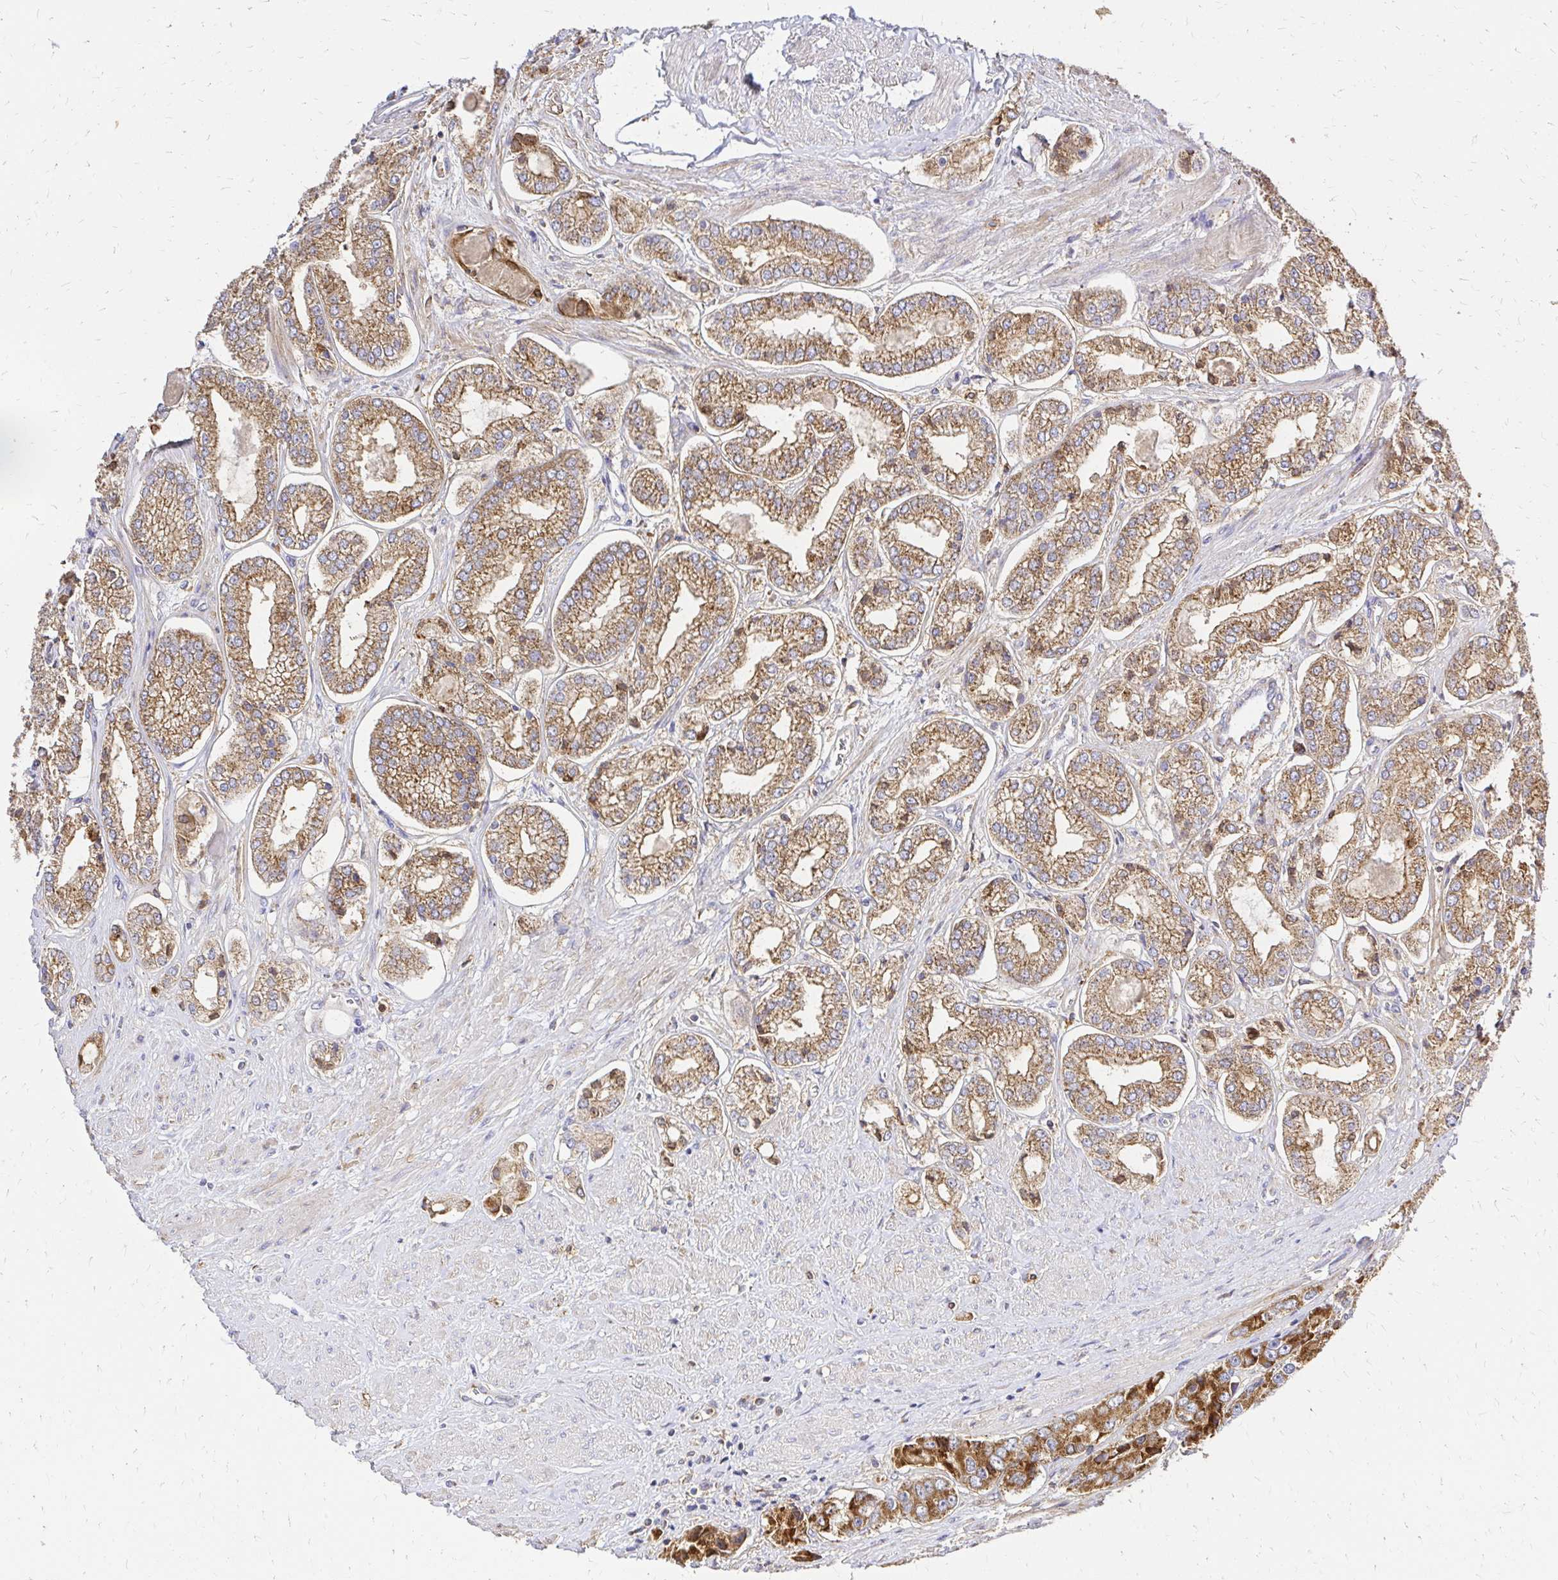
{"staining": {"intensity": "moderate", "quantity": "25%-75%", "location": "cytoplasmic/membranous"}, "tissue": "prostate cancer", "cell_type": "Tumor cells", "image_type": "cancer", "snomed": [{"axis": "morphology", "description": "Adenocarcinoma, Low grade"}, {"axis": "topography", "description": "Prostate"}], "caption": "Protein staining of prostate cancer (adenocarcinoma (low-grade)) tissue reveals moderate cytoplasmic/membranous staining in approximately 25%-75% of tumor cells.", "gene": "MRPL13", "patient": {"sex": "male", "age": 69}}